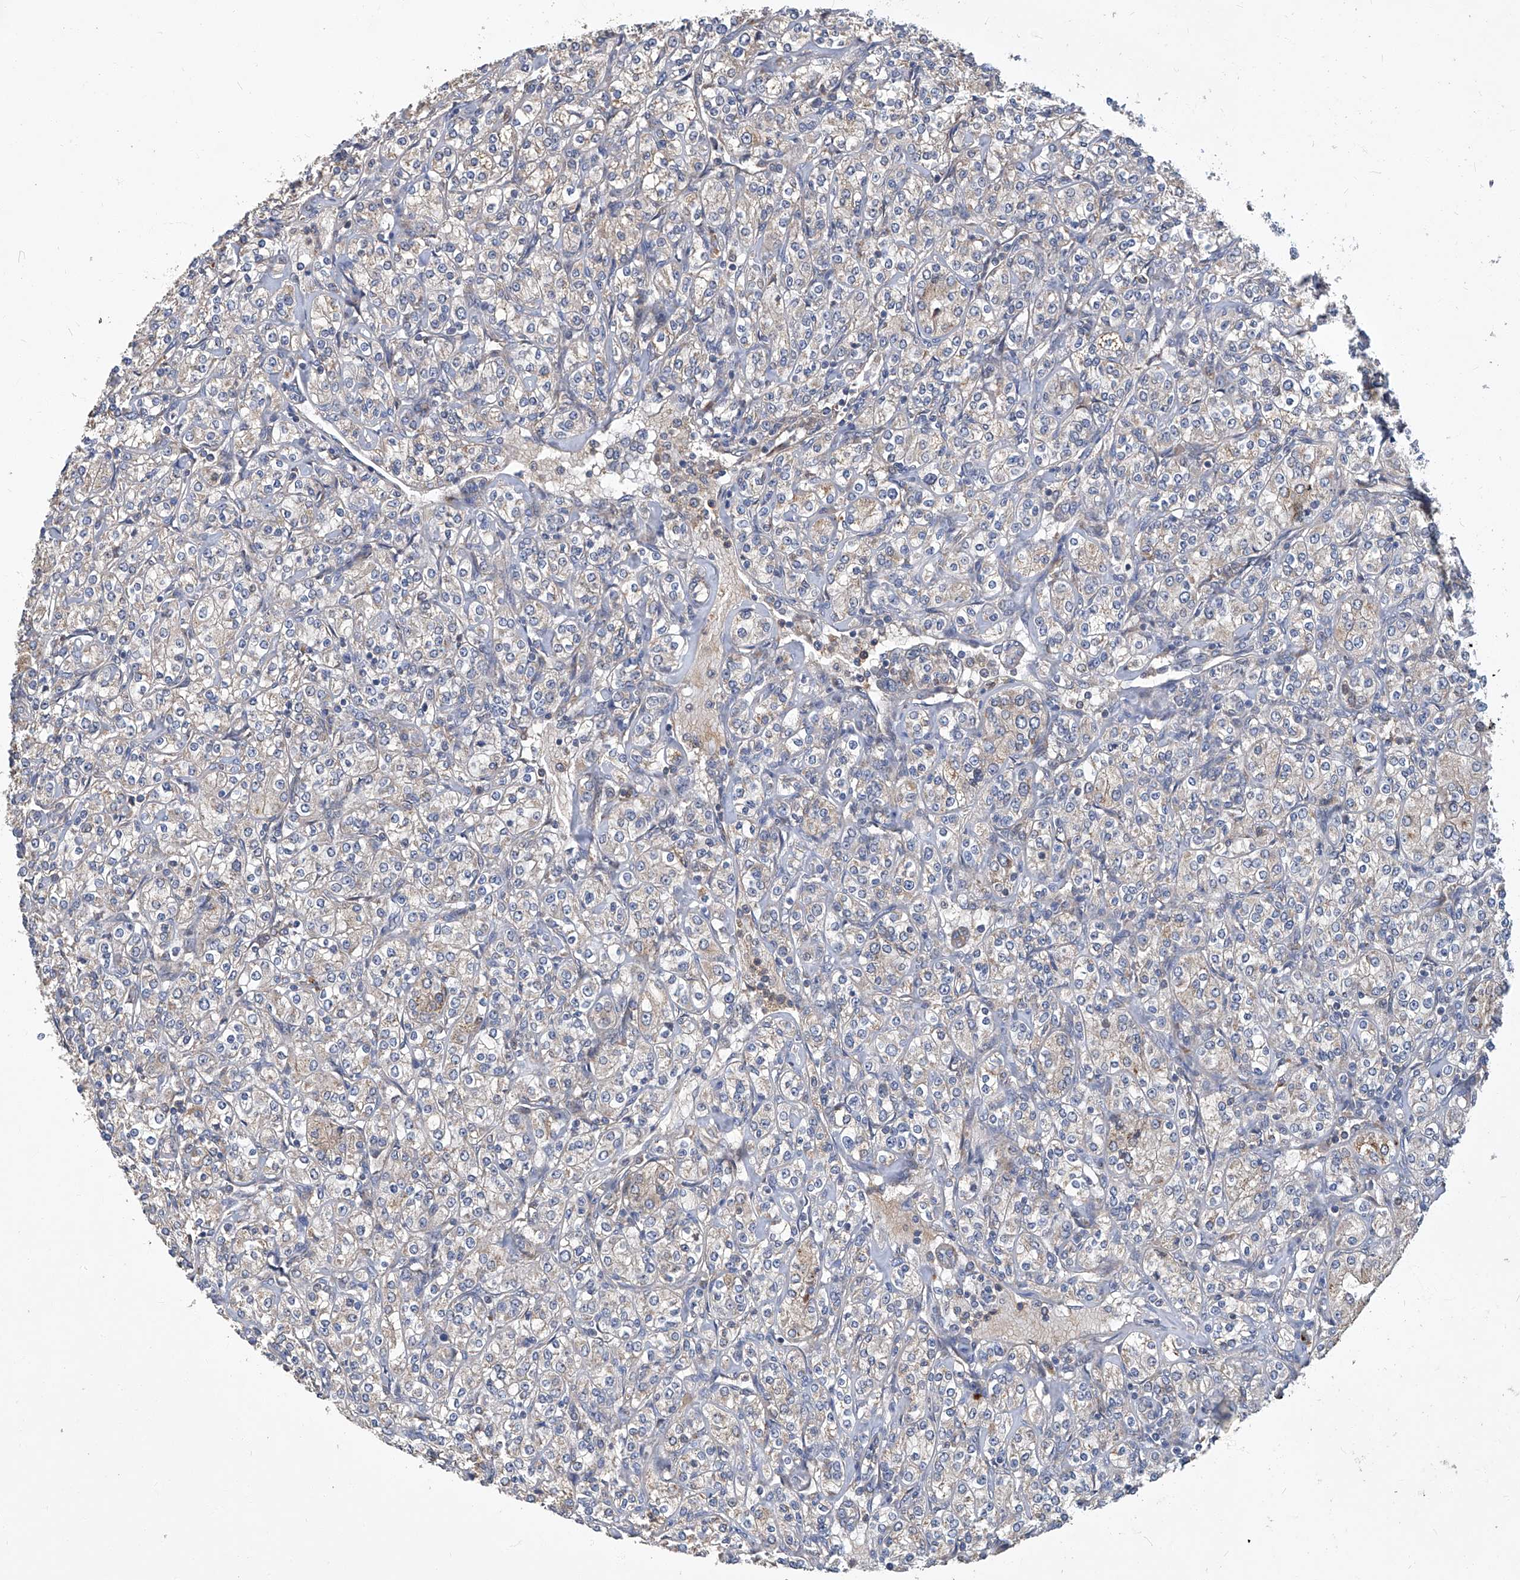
{"staining": {"intensity": "weak", "quantity": "<25%", "location": "cytoplasmic/membranous"}, "tissue": "renal cancer", "cell_type": "Tumor cells", "image_type": "cancer", "snomed": [{"axis": "morphology", "description": "Adenocarcinoma, NOS"}, {"axis": "topography", "description": "Kidney"}], "caption": "Immunohistochemistry (IHC) of human renal adenocarcinoma displays no staining in tumor cells.", "gene": "TNFRSF13B", "patient": {"sex": "male", "age": 77}}